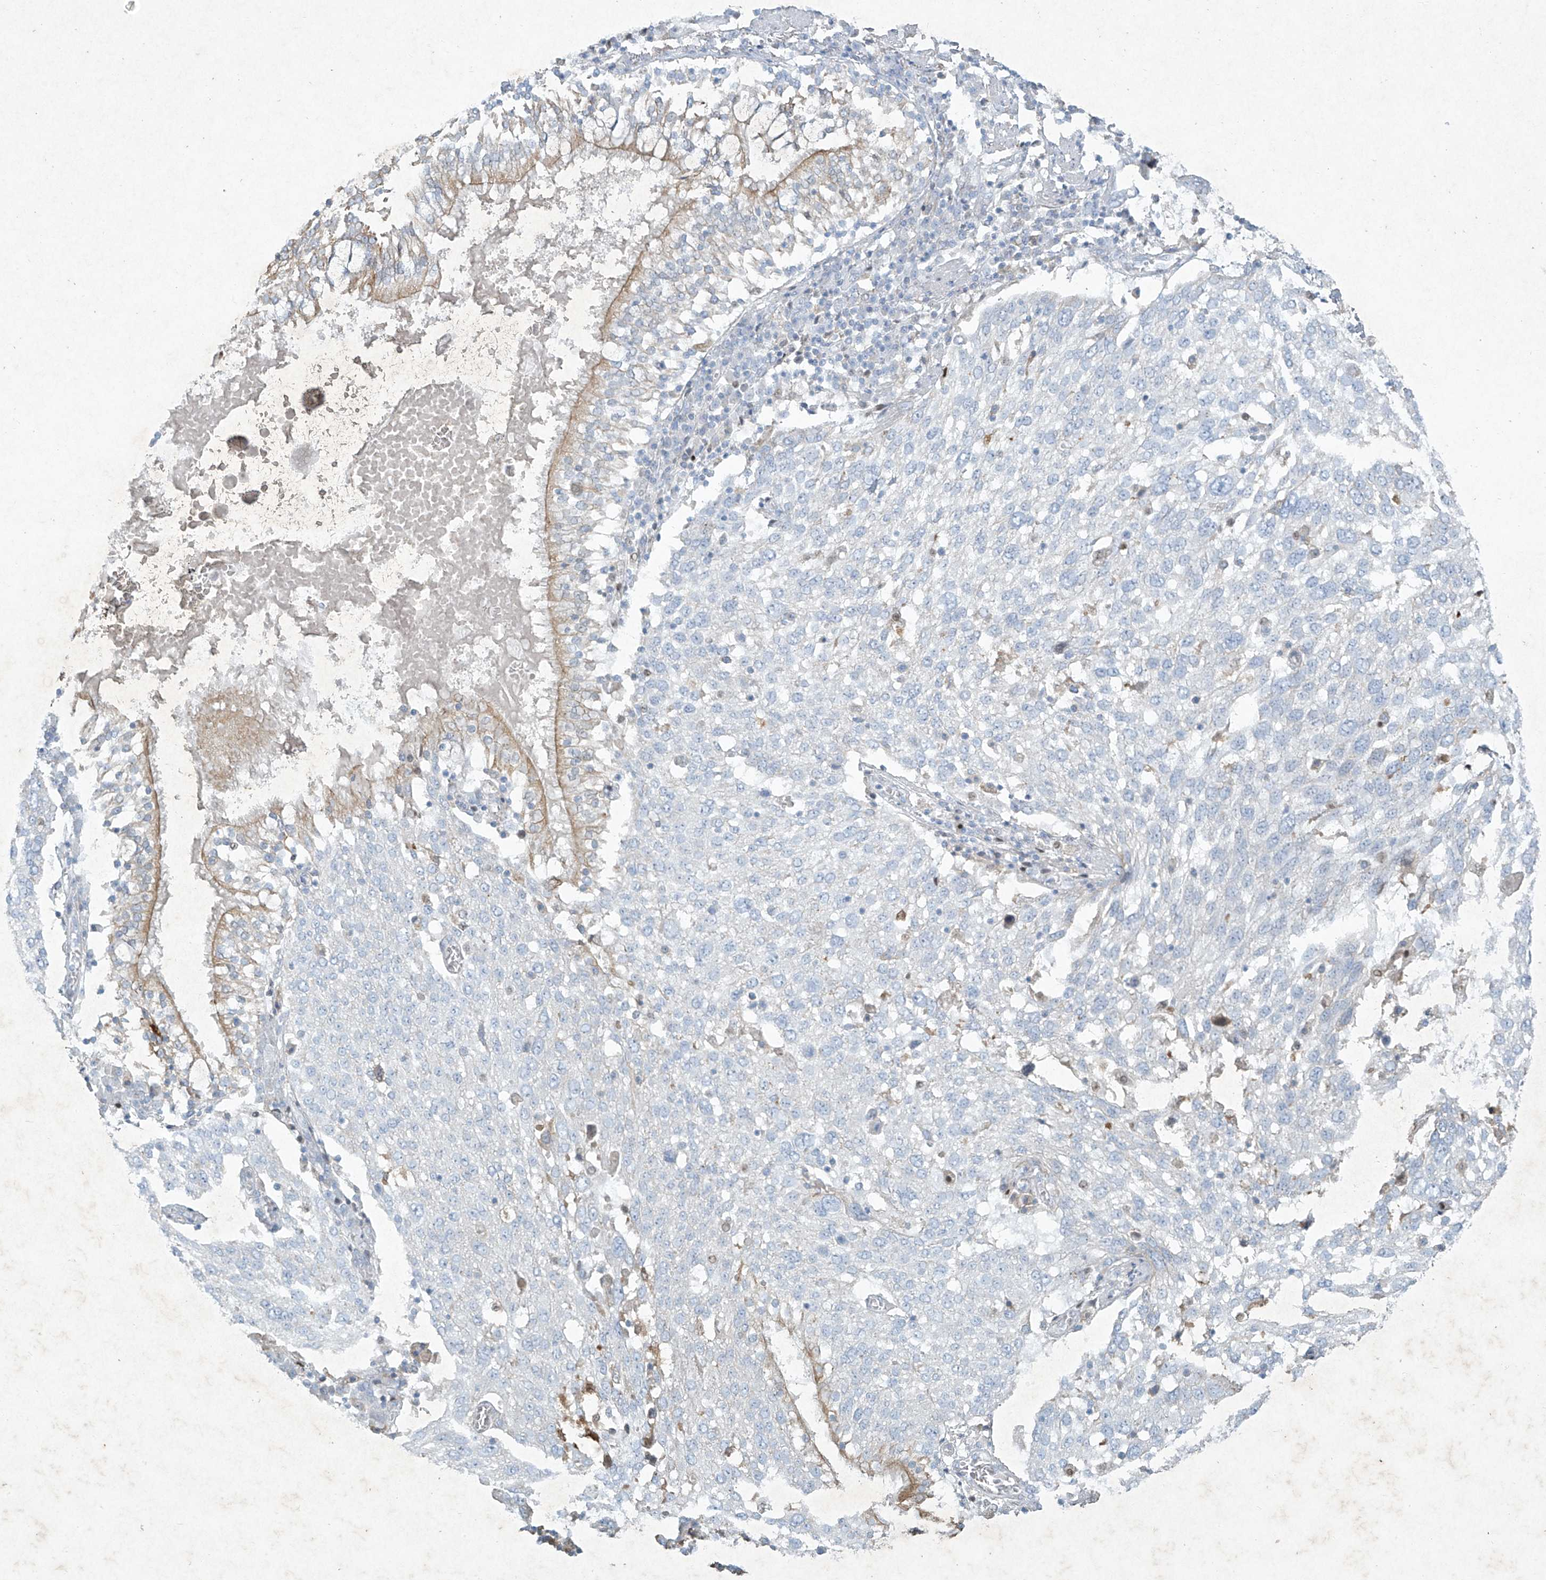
{"staining": {"intensity": "negative", "quantity": "none", "location": "none"}, "tissue": "lung cancer", "cell_type": "Tumor cells", "image_type": "cancer", "snomed": [{"axis": "morphology", "description": "Squamous cell carcinoma, NOS"}, {"axis": "topography", "description": "Lung"}], "caption": "The immunohistochemistry (IHC) image has no significant staining in tumor cells of lung cancer tissue. (DAB (3,3'-diaminobenzidine) immunohistochemistry (IHC) visualized using brightfield microscopy, high magnification).", "gene": "TUBE1", "patient": {"sex": "male", "age": 65}}